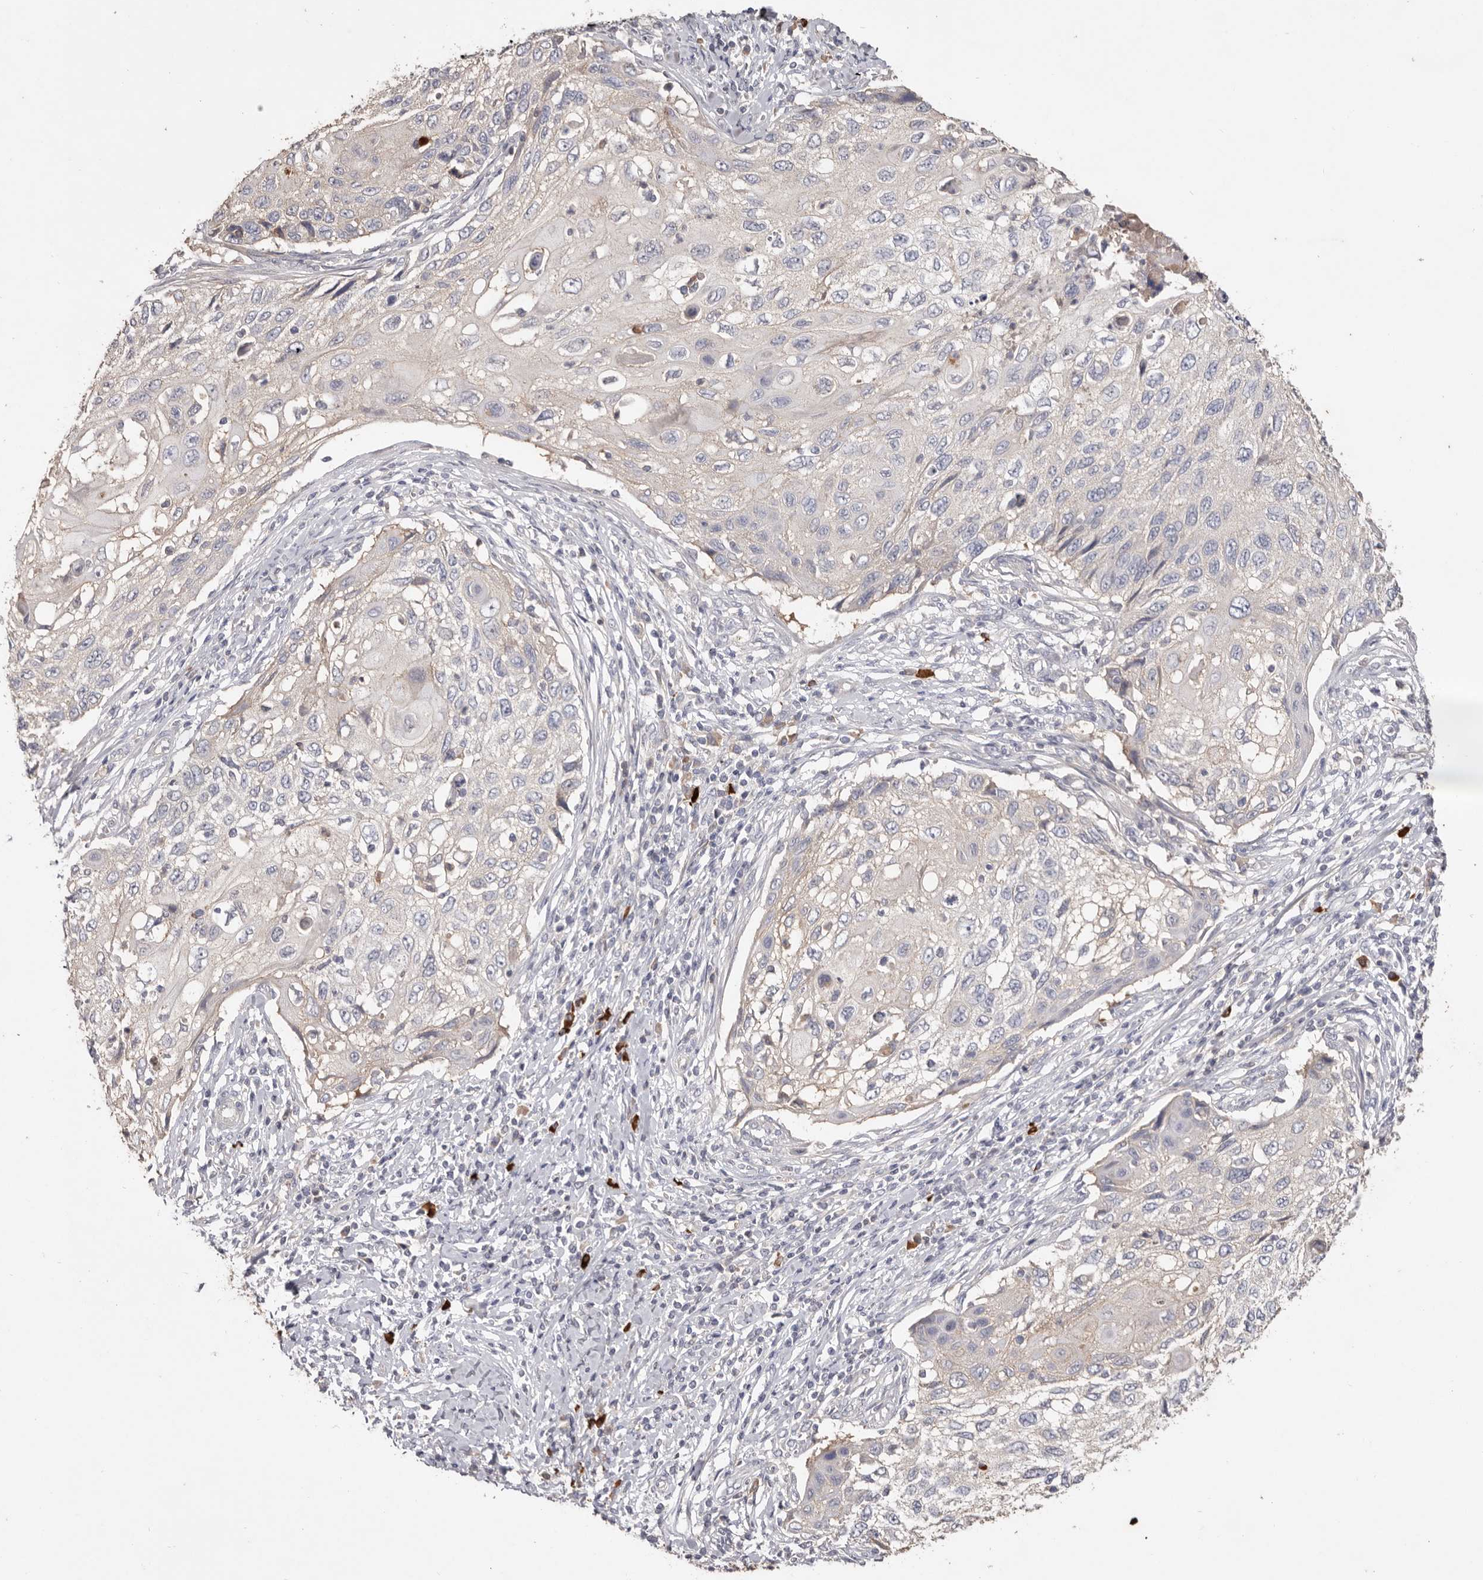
{"staining": {"intensity": "negative", "quantity": "none", "location": "none"}, "tissue": "cervical cancer", "cell_type": "Tumor cells", "image_type": "cancer", "snomed": [{"axis": "morphology", "description": "Squamous cell carcinoma, NOS"}, {"axis": "topography", "description": "Cervix"}], "caption": "Cervical cancer stained for a protein using immunohistochemistry (IHC) displays no expression tumor cells.", "gene": "HCAR2", "patient": {"sex": "female", "age": 70}}